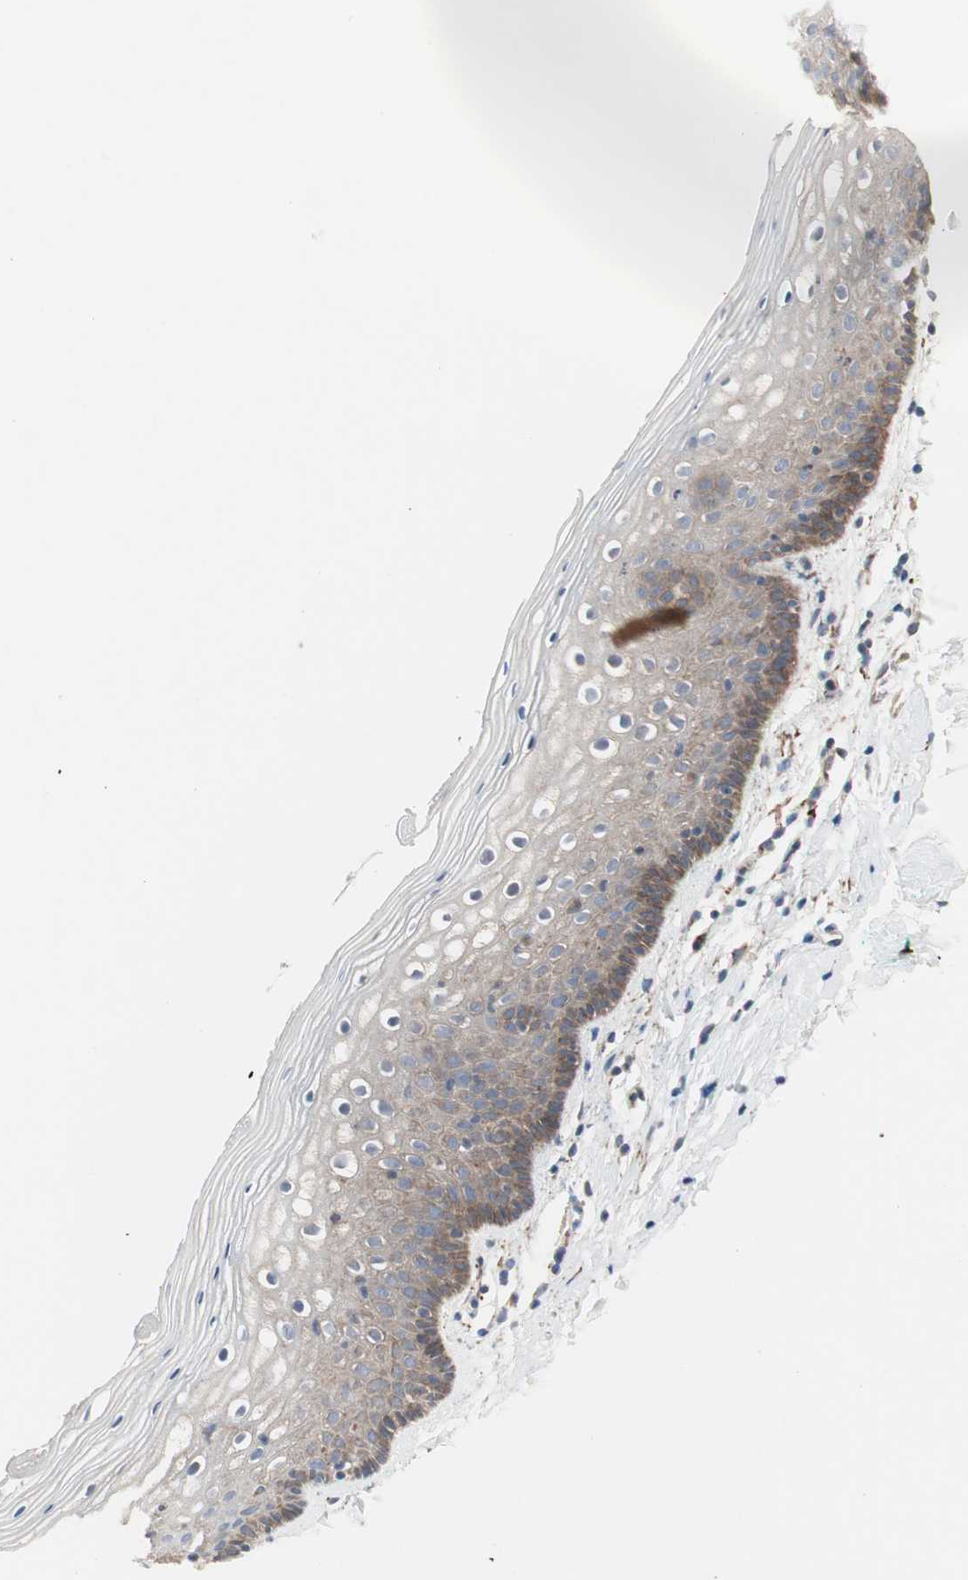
{"staining": {"intensity": "weak", "quantity": "<25%", "location": "cytoplasmic/membranous"}, "tissue": "vagina", "cell_type": "Squamous epithelial cells", "image_type": "normal", "snomed": [{"axis": "morphology", "description": "Normal tissue, NOS"}, {"axis": "topography", "description": "Vagina"}], "caption": "The immunohistochemistry photomicrograph has no significant expression in squamous epithelial cells of vagina. (Brightfield microscopy of DAB IHC at high magnification).", "gene": "H6PD", "patient": {"sex": "female", "age": 46}}